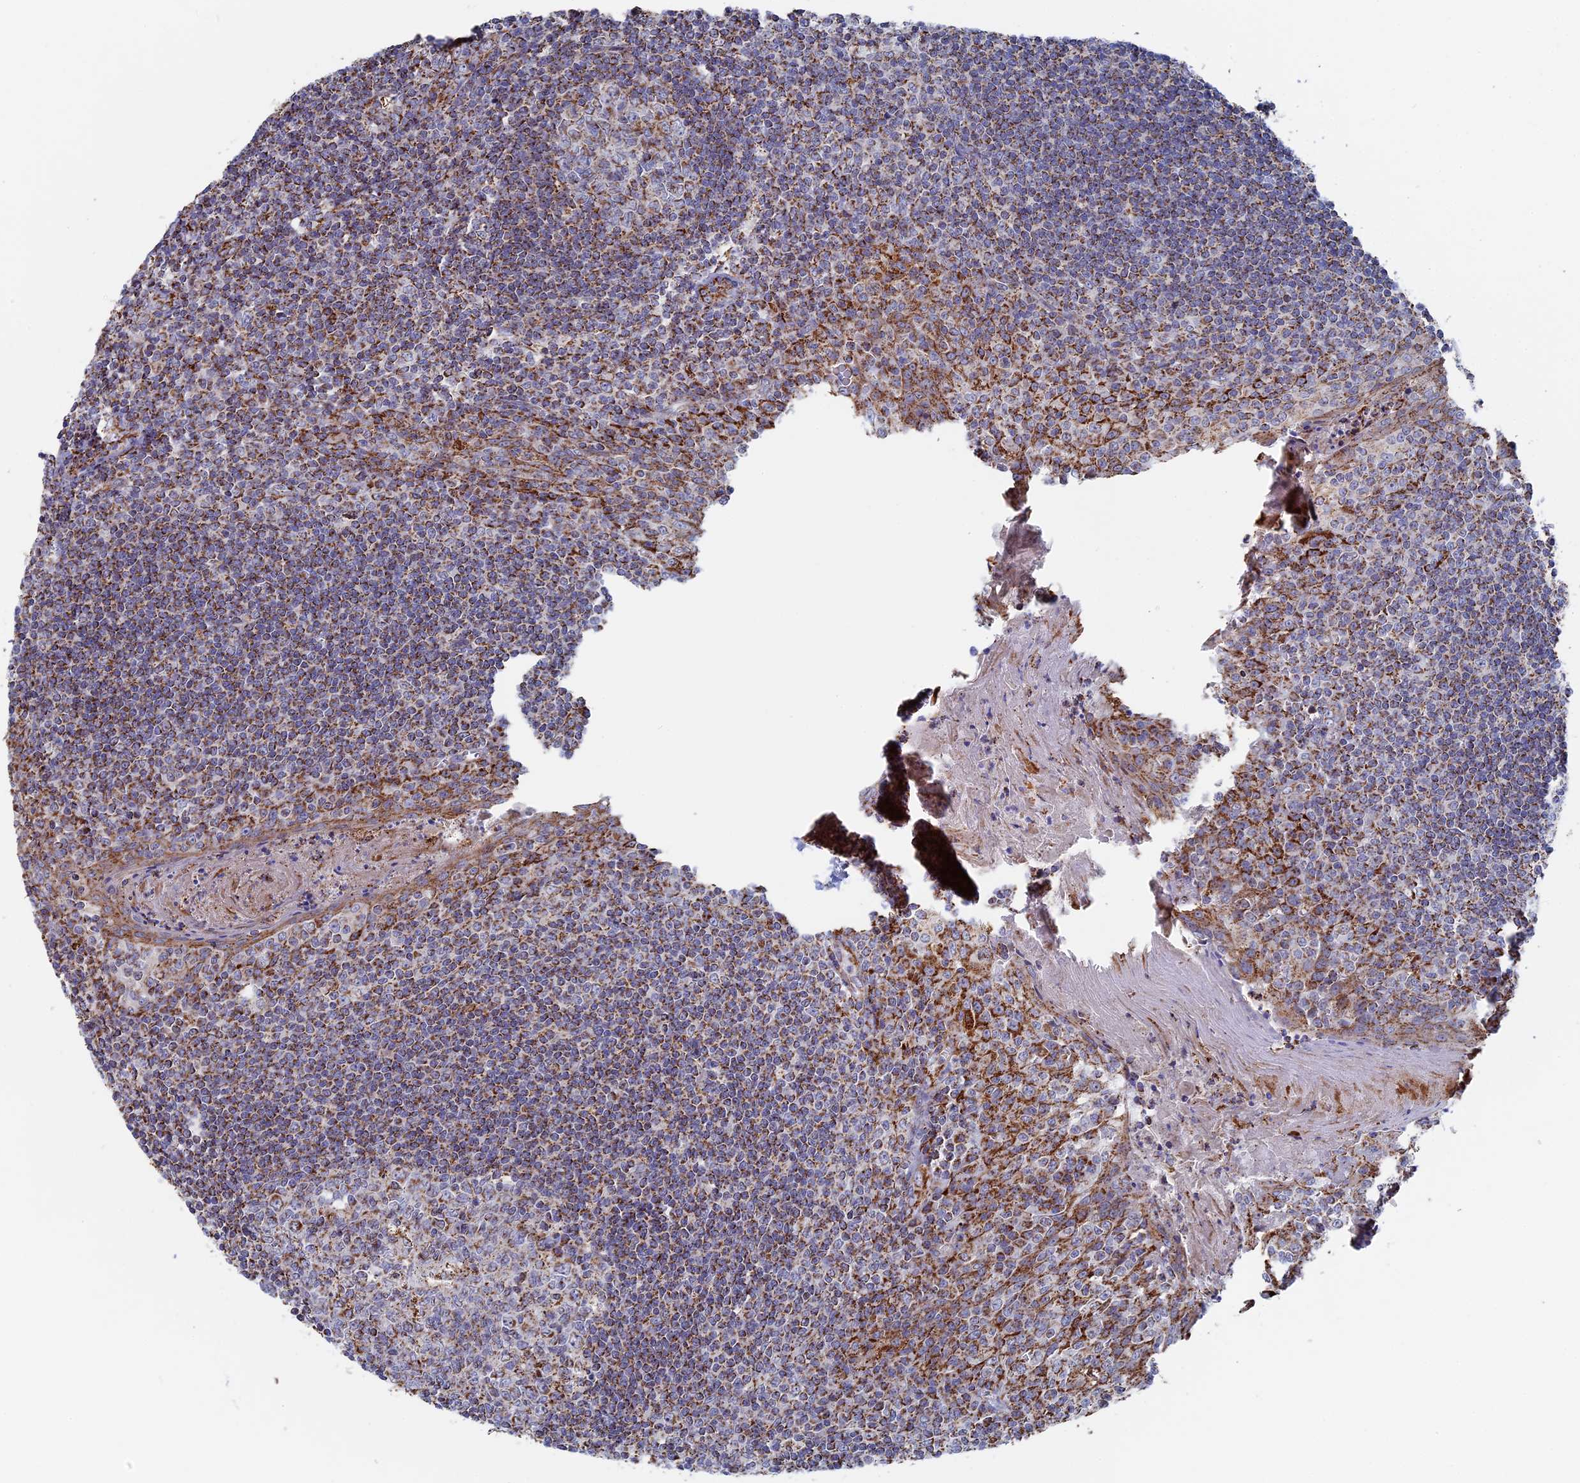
{"staining": {"intensity": "moderate", "quantity": "<25%", "location": "cytoplasmic/membranous"}, "tissue": "tonsil", "cell_type": "Germinal center cells", "image_type": "normal", "snomed": [{"axis": "morphology", "description": "Normal tissue, NOS"}, {"axis": "topography", "description": "Tonsil"}], "caption": "Tonsil was stained to show a protein in brown. There is low levels of moderate cytoplasmic/membranous staining in approximately <25% of germinal center cells. The protein of interest is shown in brown color, while the nuclei are stained blue.", "gene": "SEC24D", "patient": {"sex": "male", "age": 27}}